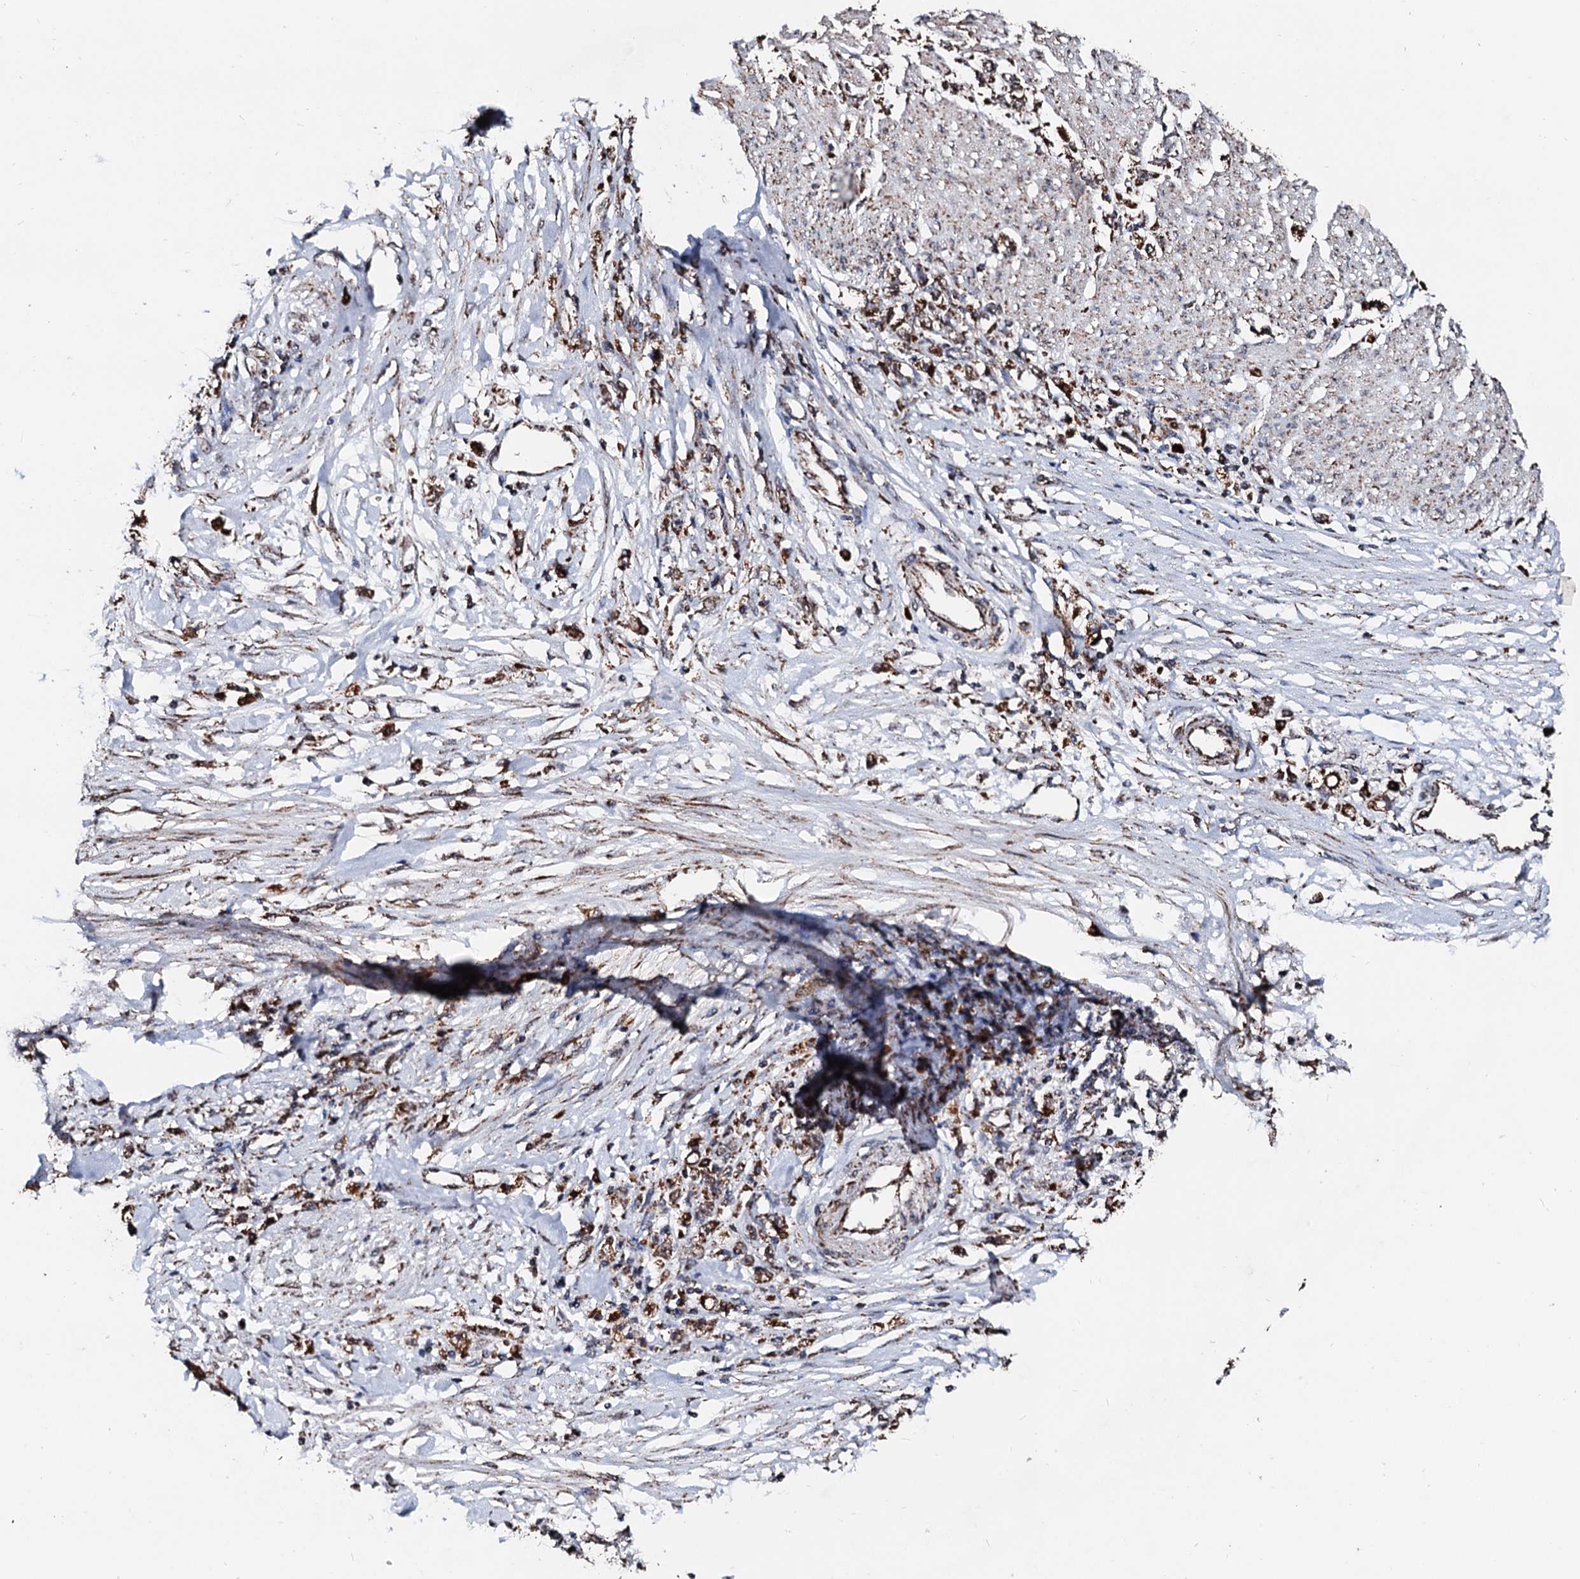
{"staining": {"intensity": "moderate", "quantity": ">75%", "location": "cytoplasmic/membranous"}, "tissue": "stomach cancer", "cell_type": "Tumor cells", "image_type": "cancer", "snomed": [{"axis": "morphology", "description": "Adenocarcinoma, NOS"}, {"axis": "topography", "description": "Stomach"}], "caption": "A medium amount of moderate cytoplasmic/membranous expression is identified in about >75% of tumor cells in adenocarcinoma (stomach) tissue. The protein is stained brown, and the nuclei are stained in blue (DAB IHC with brightfield microscopy, high magnification).", "gene": "SECISBP2L", "patient": {"sex": "female", "age": 59}}